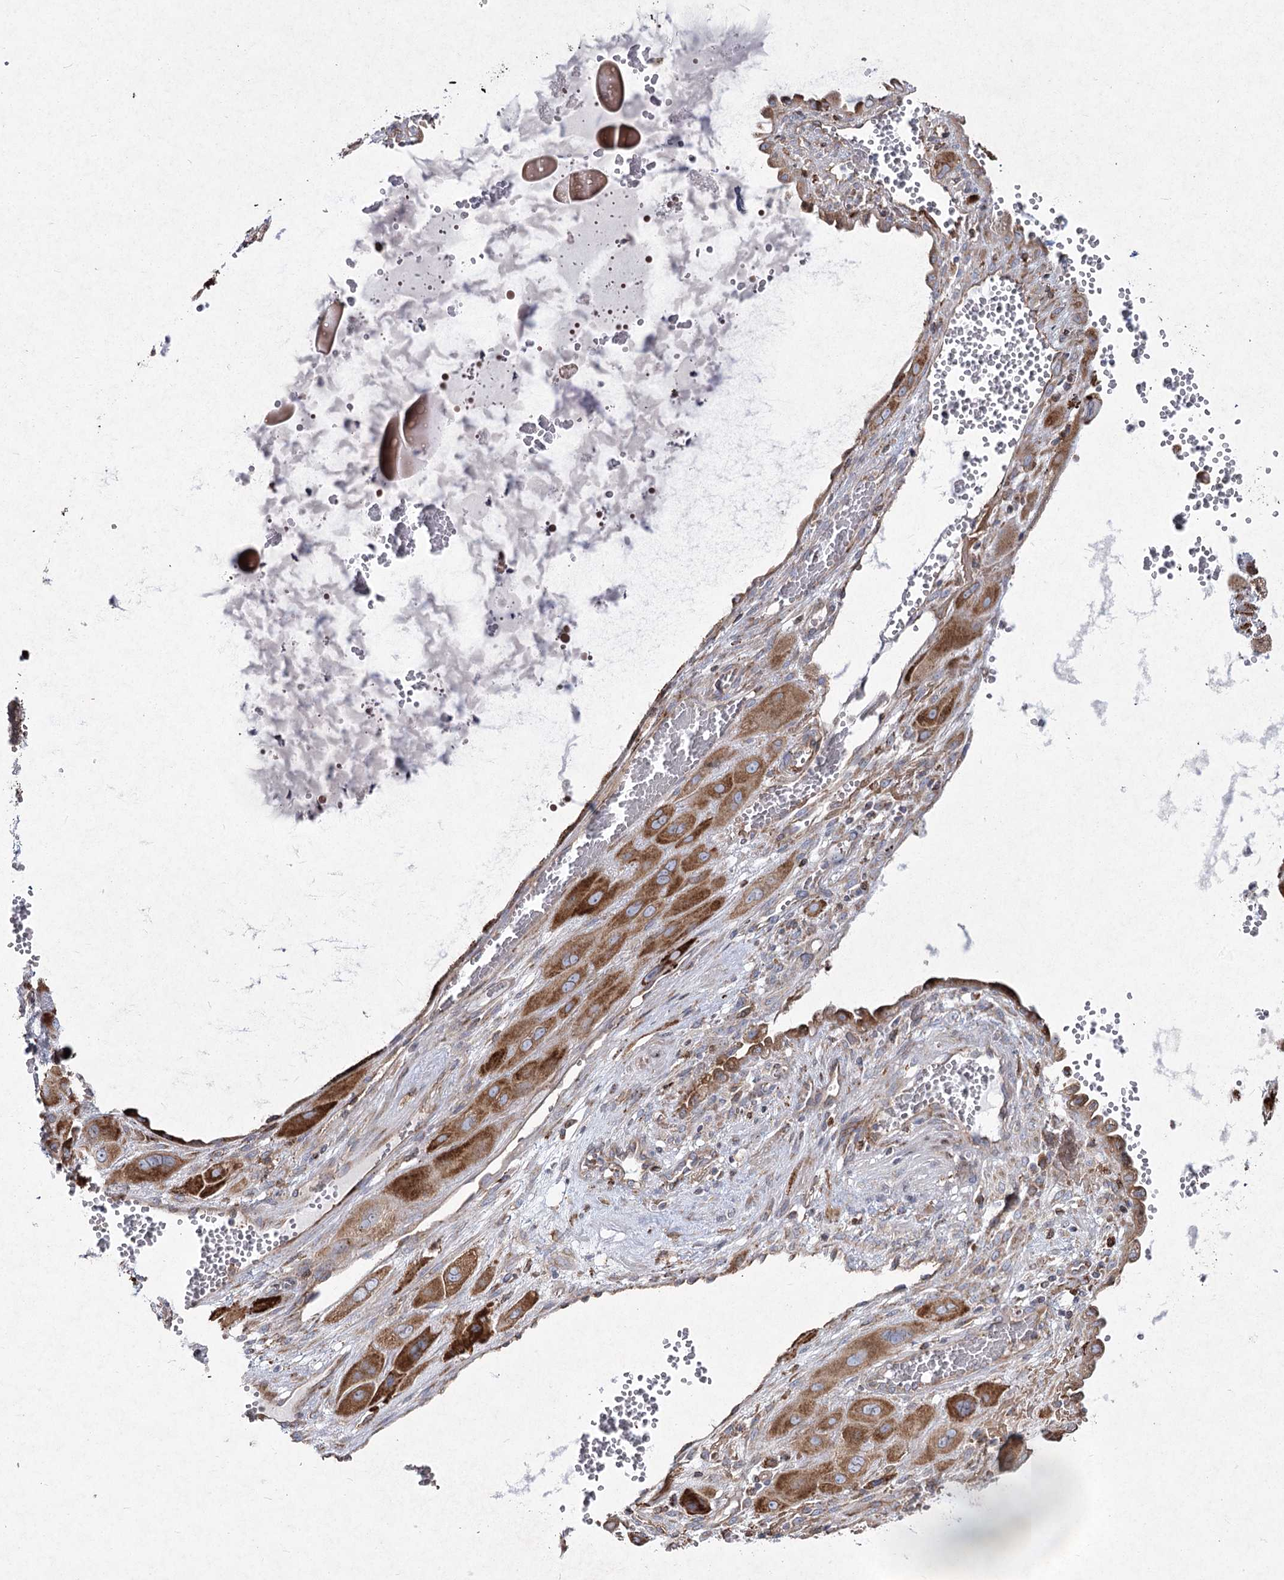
{"staining": {"intensity": "strong", "quantity": ">75%", "location": "cytoplasmic/membranous"}, "tissue": "cervical cancer", "cell_type": "Tumor cells", "image_type": "cancer", "snomed": [{"axis": "morphology", "description": "Squamous cell carcinoma, NOS"}, {"axis": "topography", "description": "Cervix"}], "caption": "Immunohistochemistry (IHC) (DAB (3,3'-diaminobenzidine)) staining of squamous cell carcinoma (cervical) shows strong cytoplasmic/membranous protein expression in approximately >75% of tumor cells.", "gene": "NHLRC2", "patient": {"sex": "female", "age": 34}}